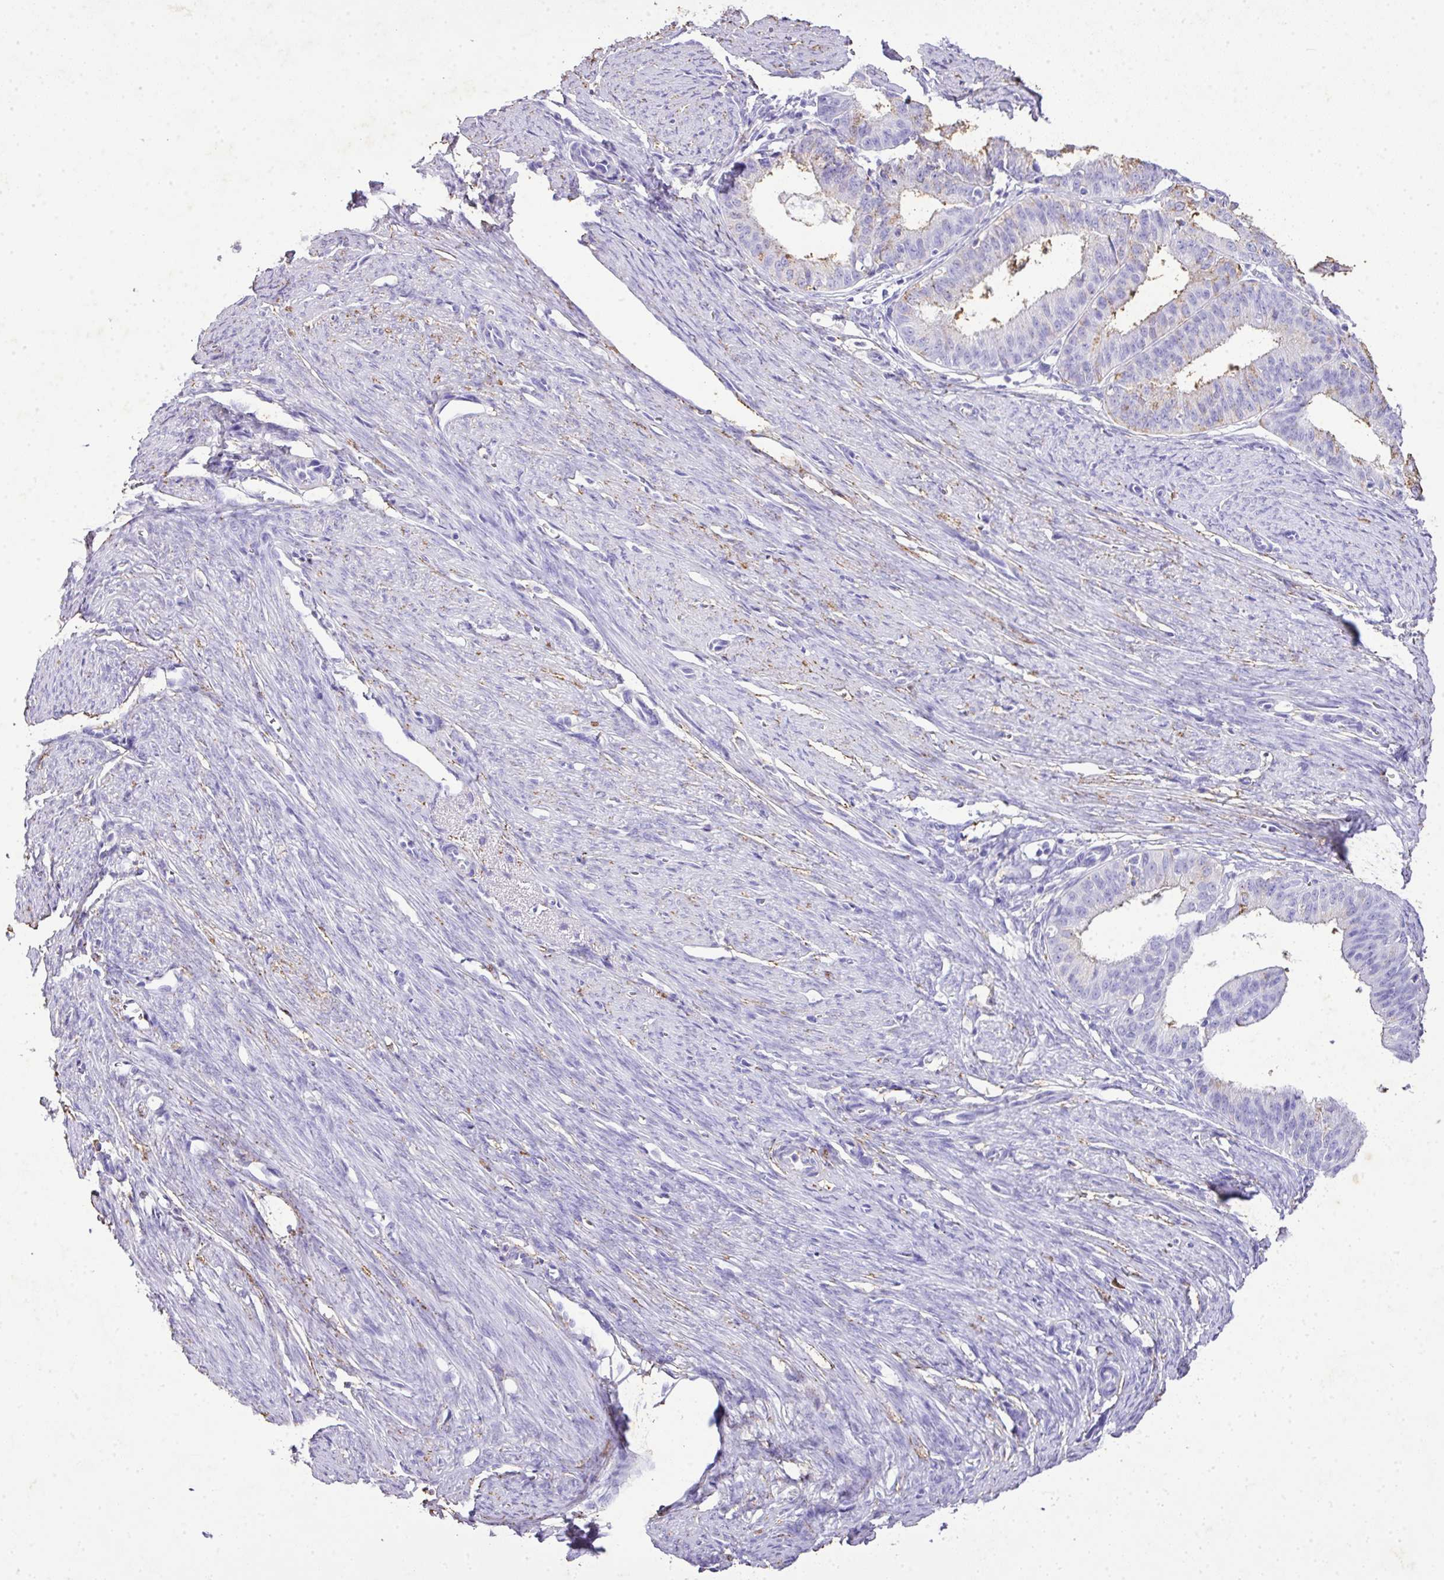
{"staining": {"intensity": "weak", "quantity": "<25%", "location": "cytoplasmic/membranous"}, "tissue": "endometrial cancer", "cell_type": "Tumor cells", "image_type": "cancer", "snomed": [{"axis": "morphology", "description": "Adenocarcinoma, NOS"}, {"axis": "topography", "description": "Endometrium"}], "caption": "The immunohistochemistry (IHC) micrograph has no significant expression in tumor cells of endometrial cancer (adenocarcinoma) tissue.", "gene": "KCNJ11", "patient": {"sex": "female", "age": 51}}